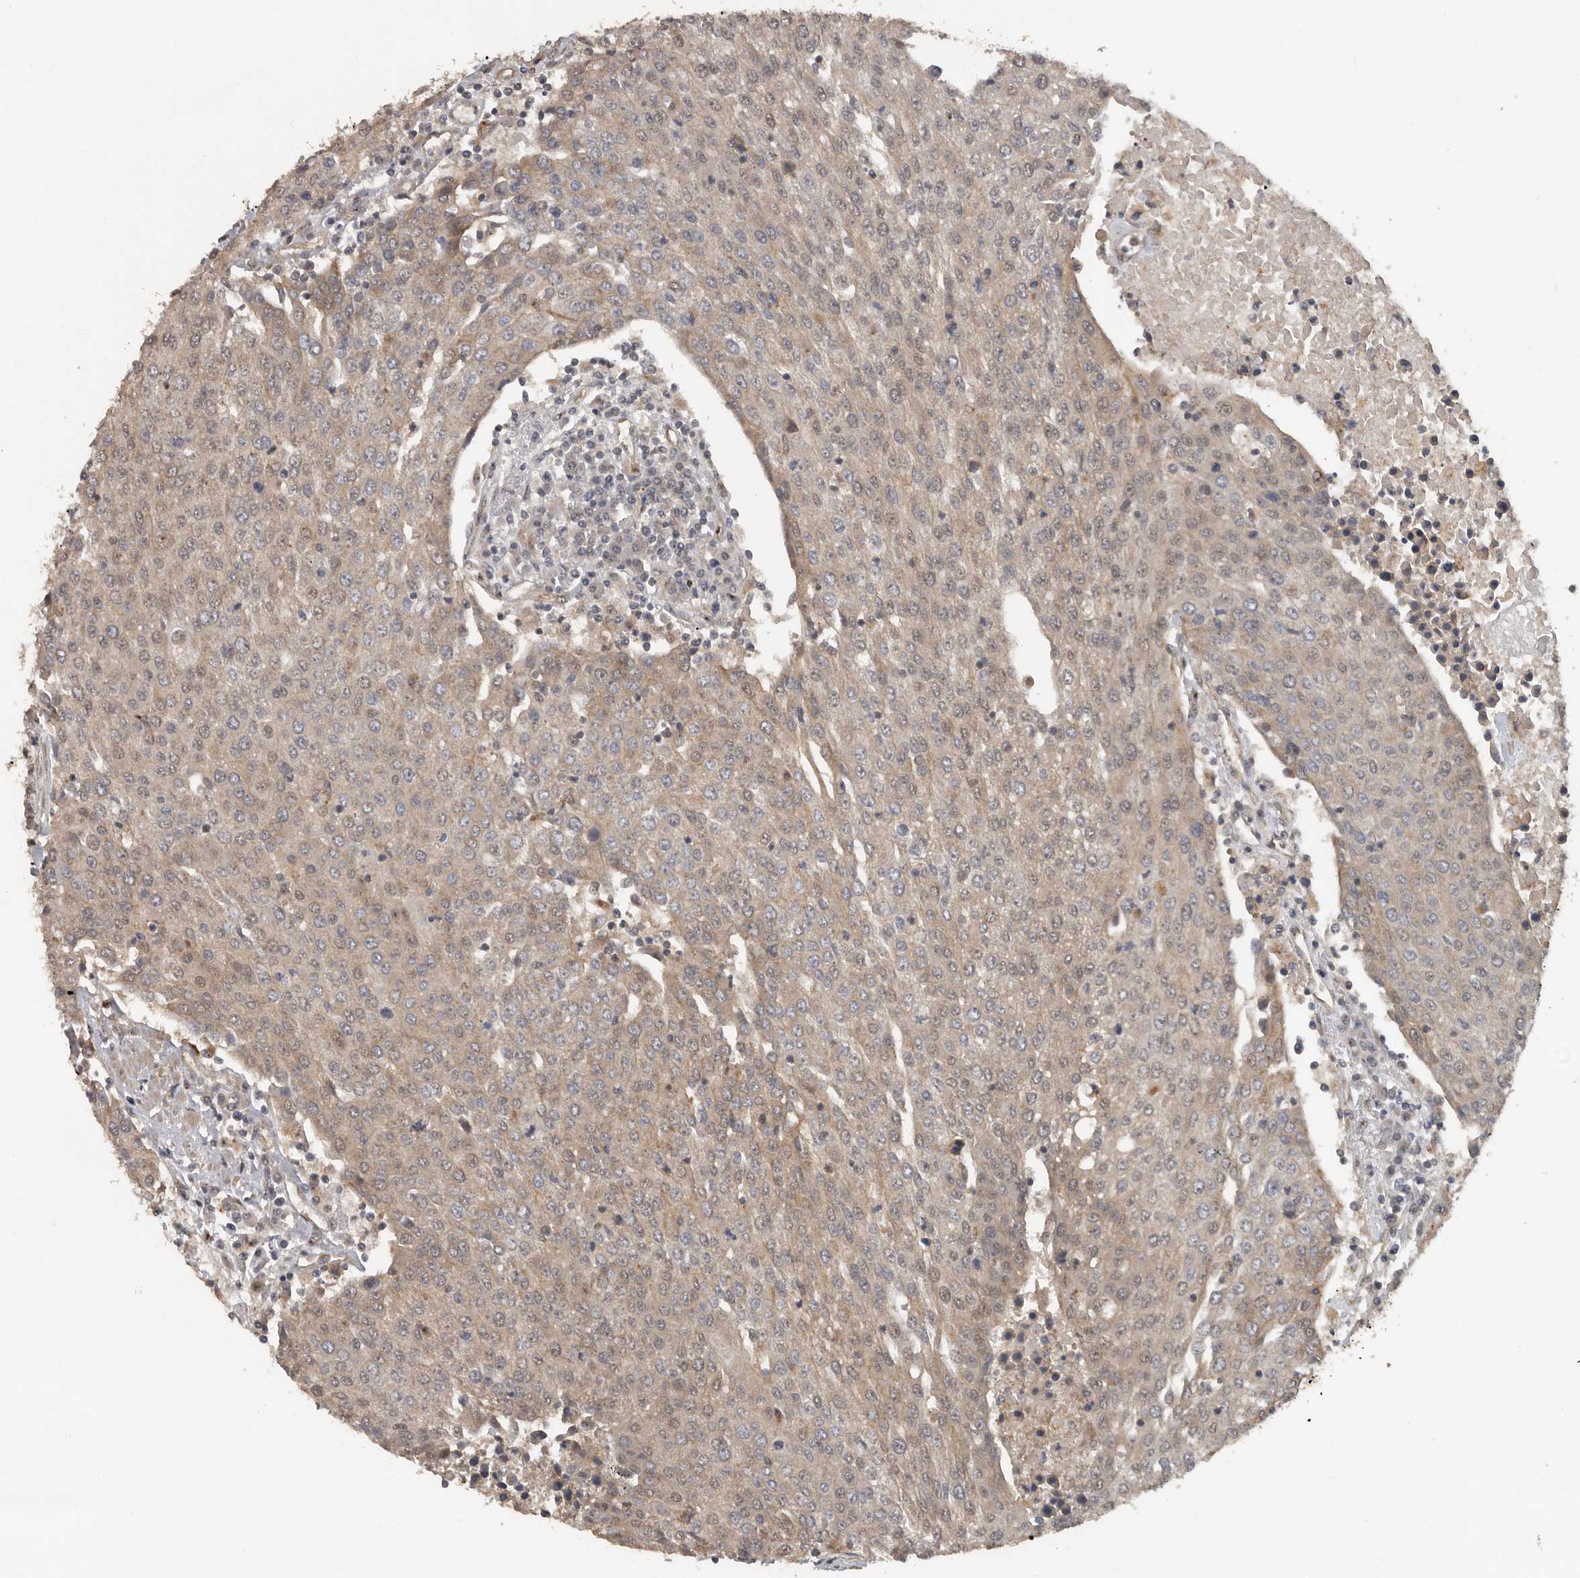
{"staining": {"intensity": "weak", "quantity": "<25%", "location": "cytoplasmic/membranous"}, "tissue": "urothelial cancer", "cell_type": "Tumor cells", "image_type": "cancer", "snomed": [{"axis": "morphology", "description": "Urothelial carcinoma, High grade"}, {"axis": "topography", "description": "Urinary bladder"}], "caption": "Immunohistochemistry of human urothelial cancer shows no staining in tumor cells.", "gene": "CEP350", "patient": {"sex": "female", "age": 85}}